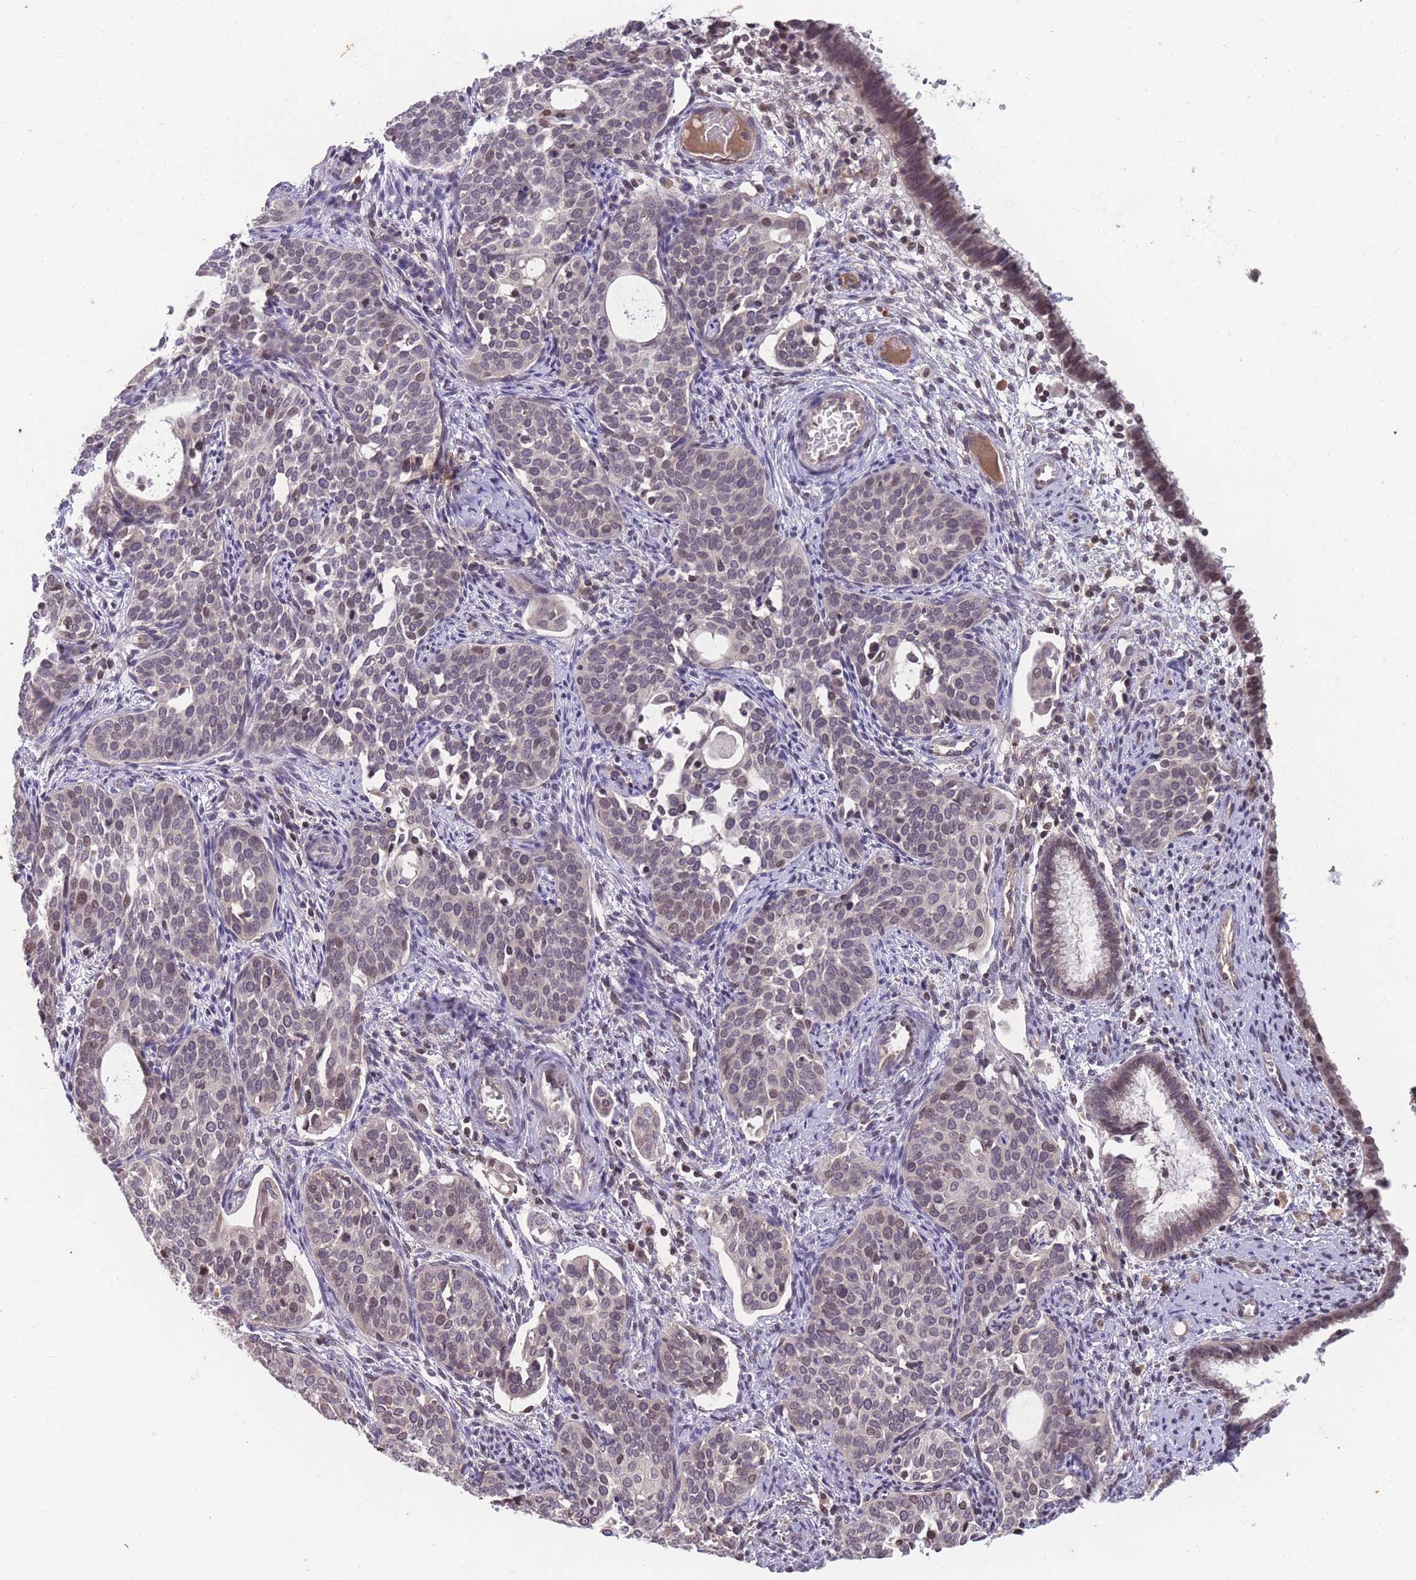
{"staining": {"intensity": "weak", "quantity": "<25%", "location": "nuclear"}, "tissue": "cervical cancer", "cell_type": "Tumor cells", "image_type": "cancer", "snomed": [{"axis": "morphology", "description": "Squamous cell carcinoma, NOS"}, {"axis": "topography", "description": "Cervix"}], "caption": "This micrograph is of cervical cancer (squamous cell carcinoma) stained with immunohistochemistry (IHC) to label a protein in brown with the nuclei are counter-stained blue. There is no positivity in tumor cells.", "gene": "GGT5", "patient": {"sex": "female", "age": 44}}